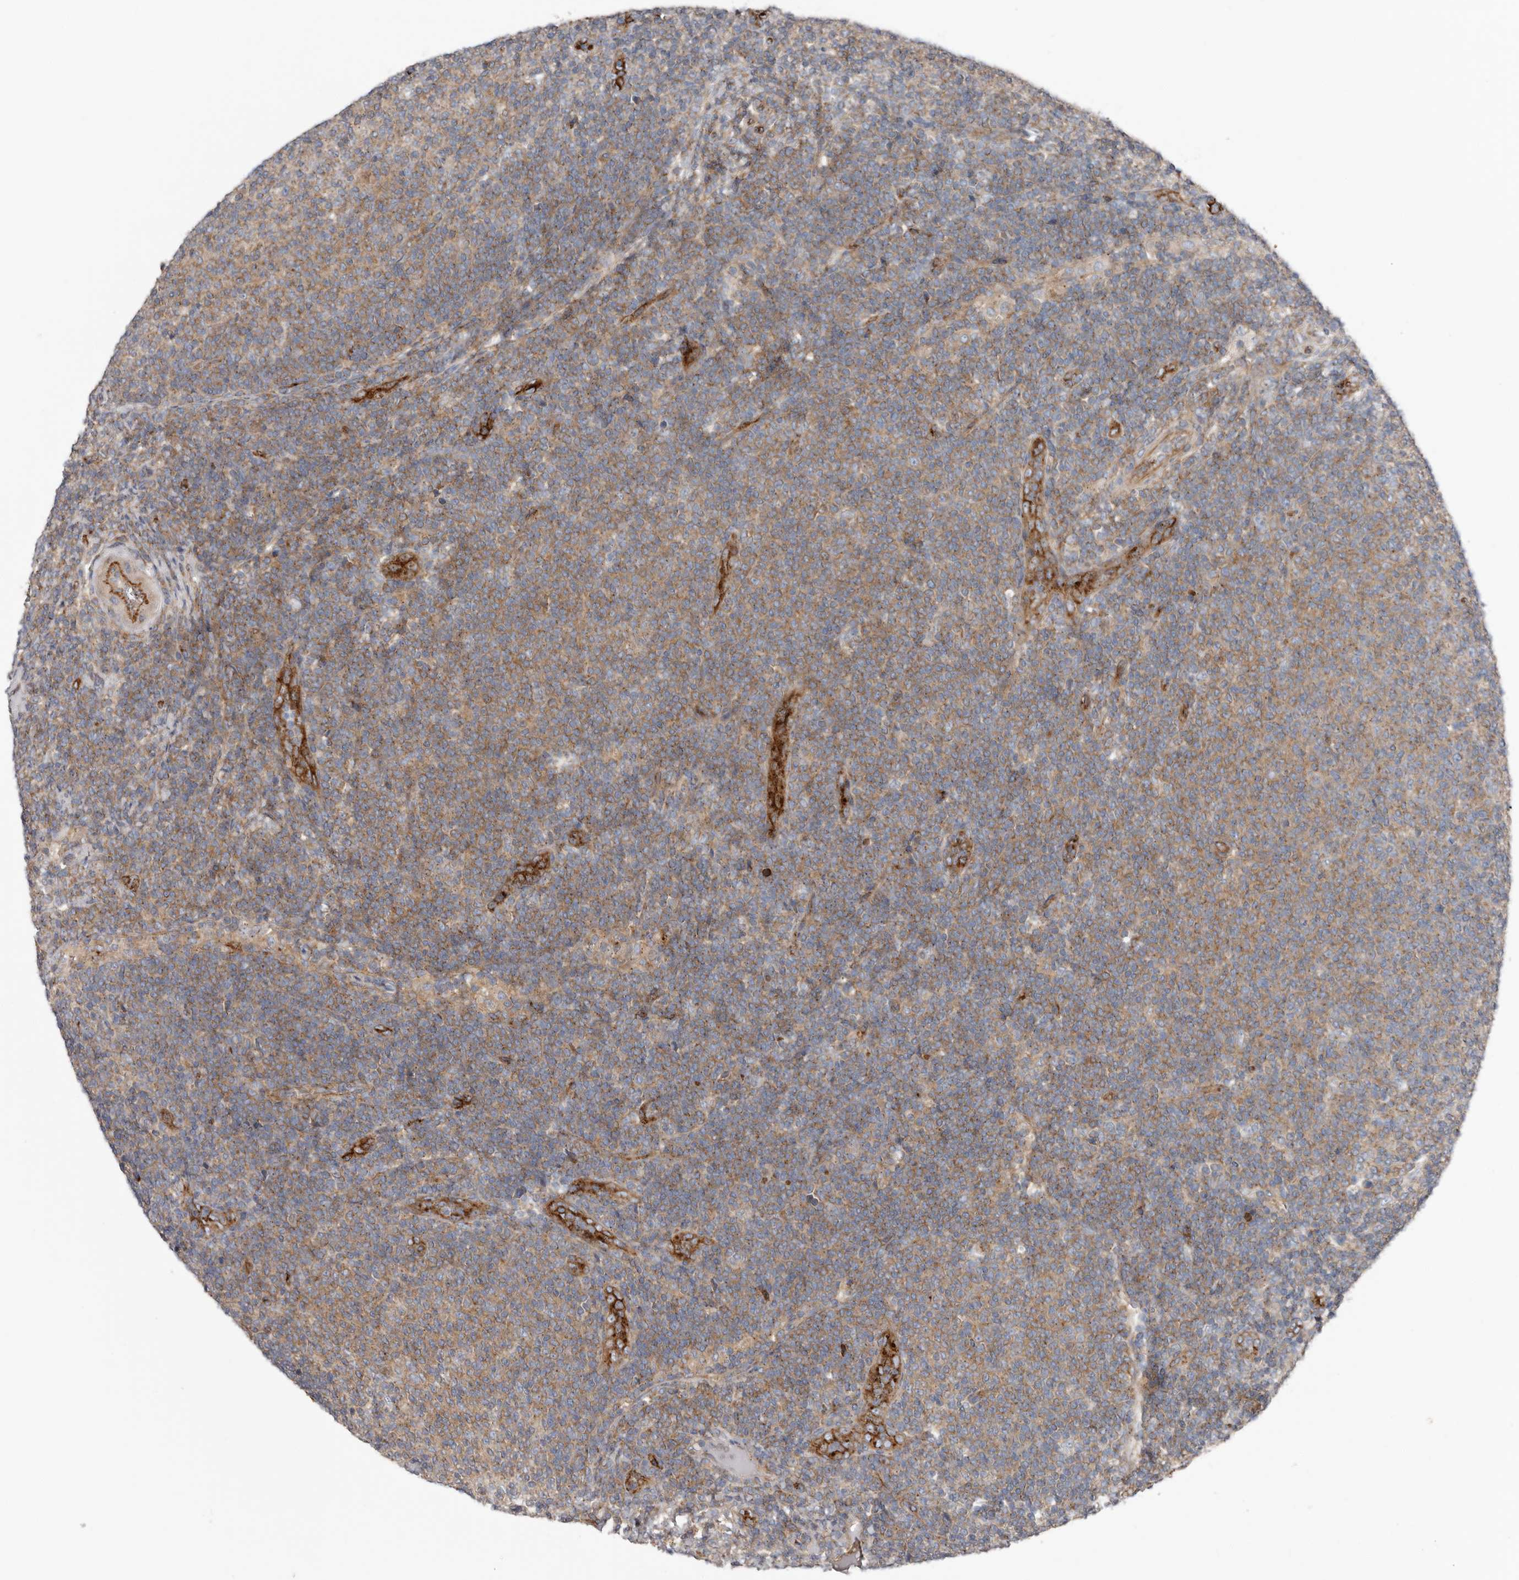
{"staining": {"intensity": "moderate", "quantity": ">75%", "location": "cytoplasmic/membranous"}, "tissue": "lymphoma", "cell_type": "Tumor cells", "image_type": "cancer", "snomed": [{"axis": "morphology", "description": "Malignant lymphoma, non-Hodgkin's type, Low grade"}, {"axis": "topography", "description": "Lymph node"}], "caption": "Low-grade malignant lymphoma, non-Hodgkin's type stained with a brown dye displays moderate cytoplasmic/membranous positive expression in approximately >75% of tumor cells.", "gene": "LUZP1", "patient": {"sex": "male", "age": 66}}